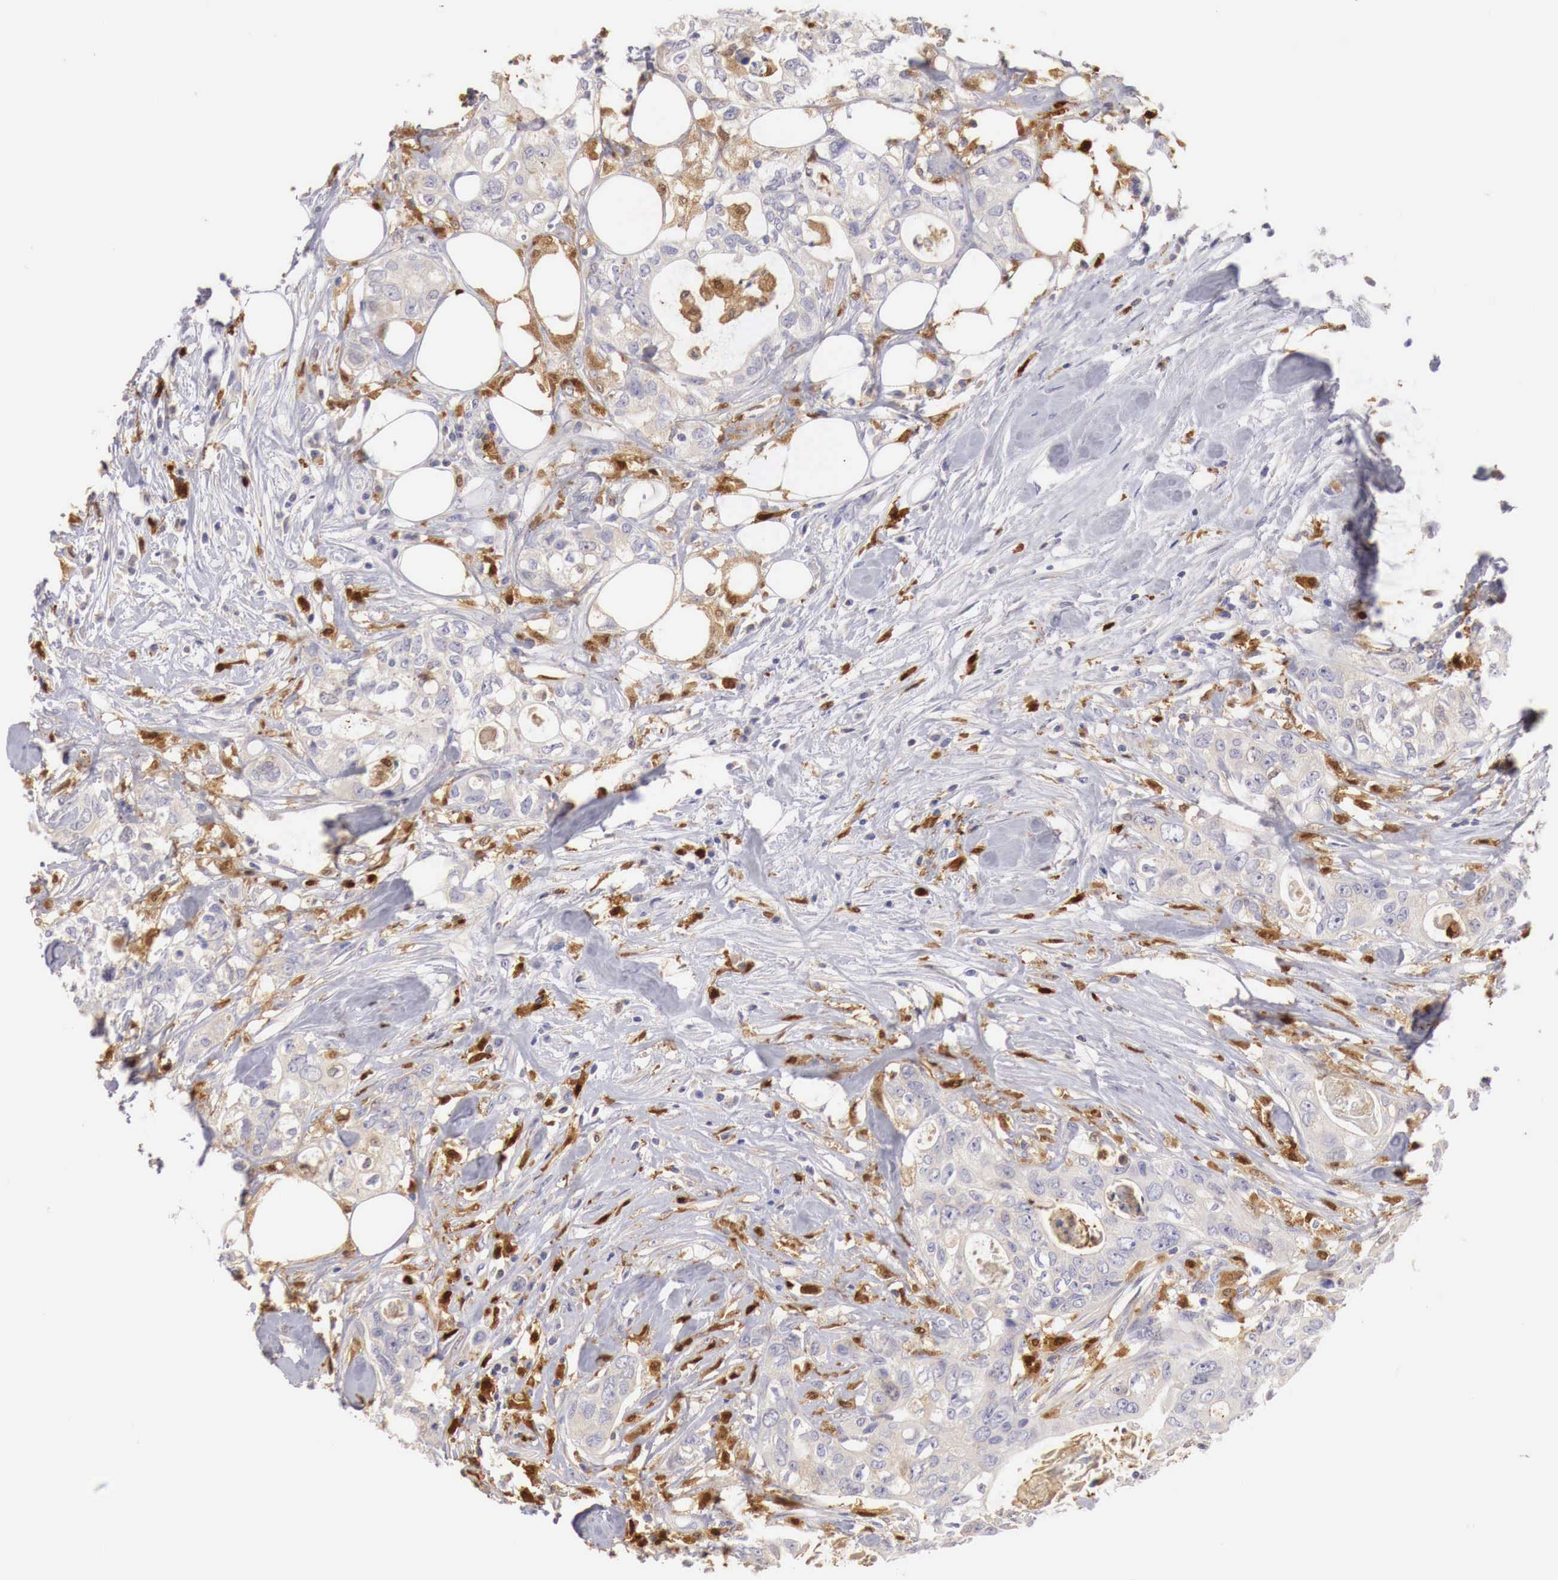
{"staining": {"intensity": "weak", "quantity": "<25%", "location": "cytoplasmic/membranous"}, "tissue": "colorectal cancer", "cell_type": "Tumor cells", "image_type": "cancer", "snomed": [{"axis": "morphology", "description": "Adenocarcinoma, NOS"}, {"axis": "topography", "description": "Rectum"}], "caption": "Immunohistochemistry of colorectal cancer demonstrates no positivity in tumor cells.", "gene": "RENBP", "patient": {"sex": "female", "age": 57}}